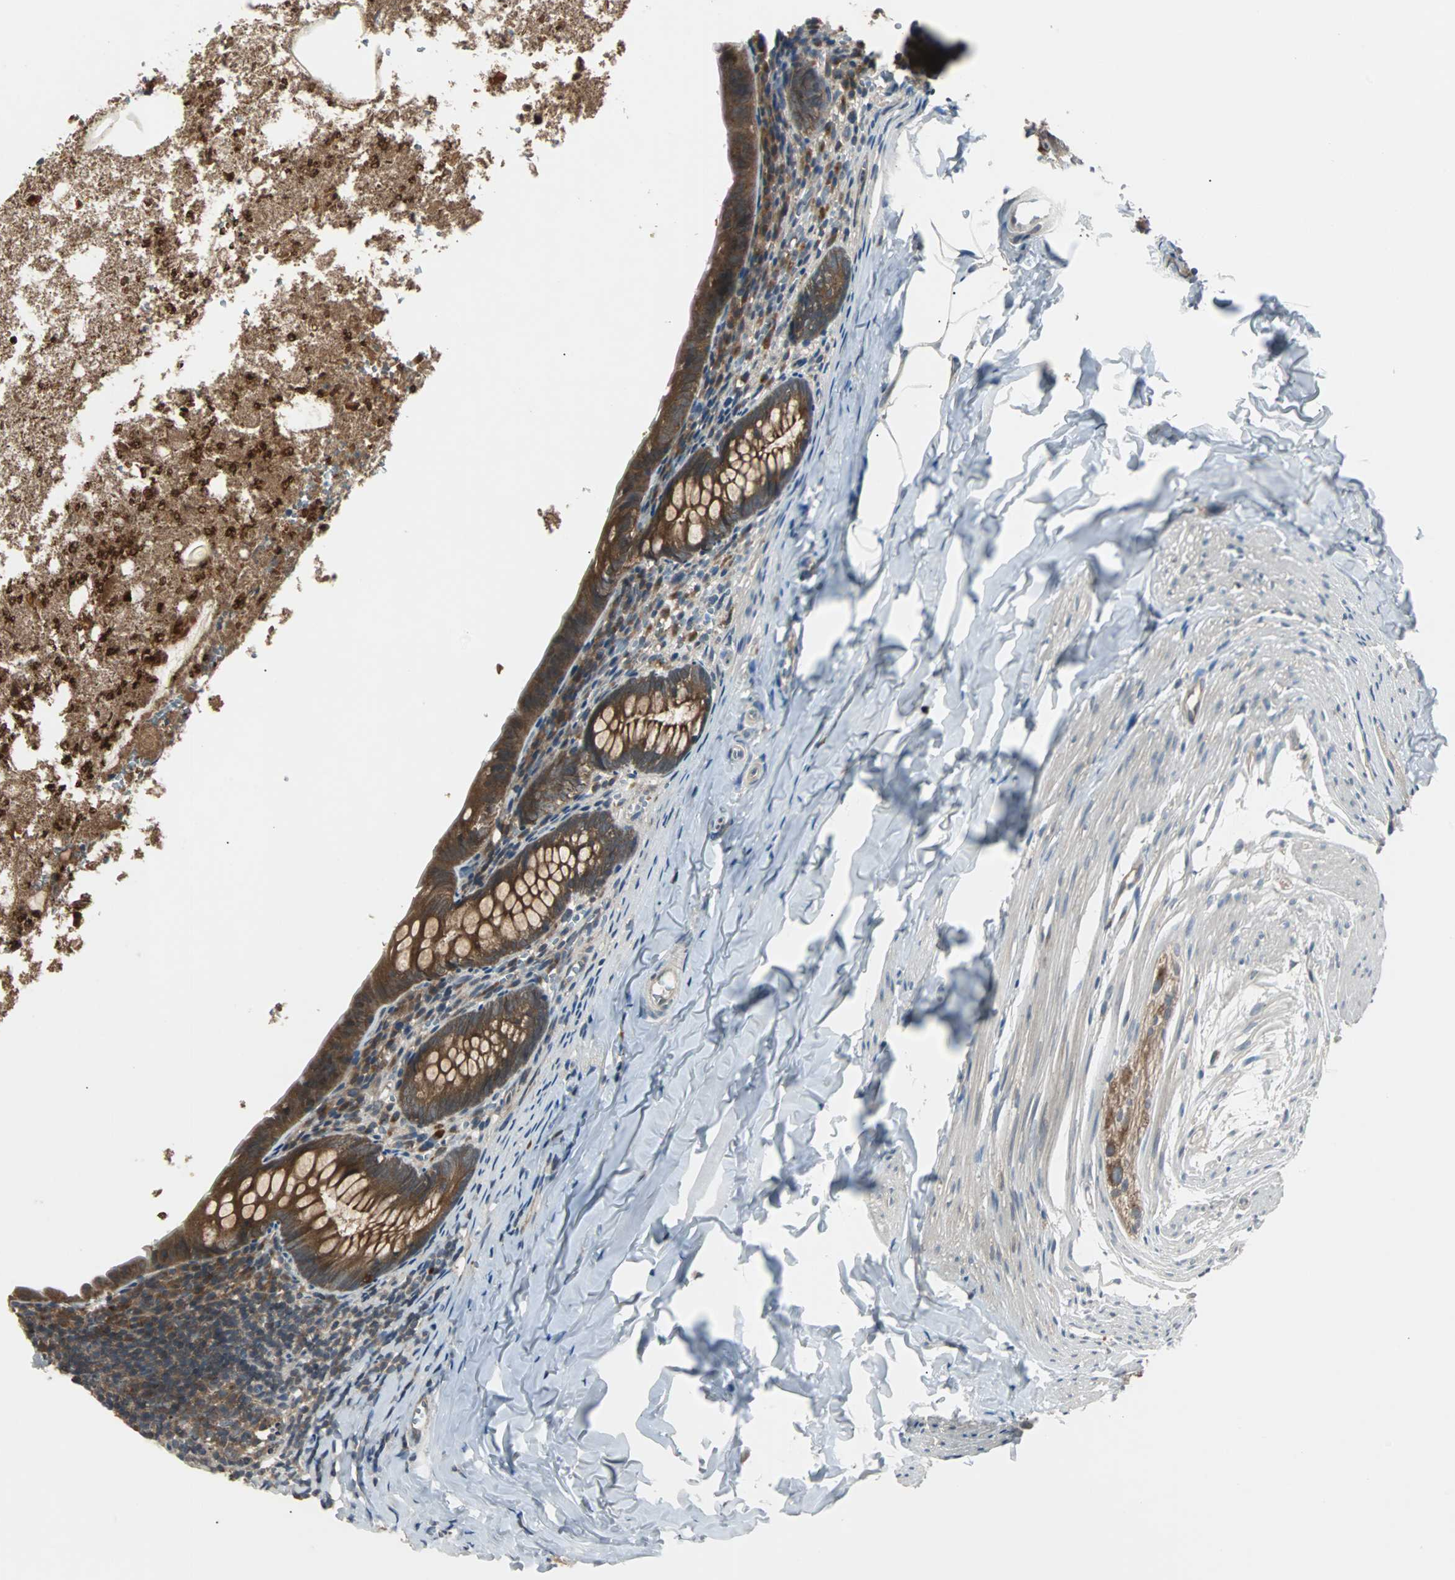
{"staining": {"intensity": "moderate", "quantity": ">75%", "location": "cytoplasmic/membranous"}, "tissue": "appendix", "cell_type": "Glandular cells", "image_type": "normal", "snomed": [{"axis": "morphology", "description": "Normal tissue, NOS"}, {"axis": "topography", "description": "Appendix"}], "caption": "Brown immunohistochemical staining in normal human appendix exhibits moderate cytoplasmic/membranous staining in about >75% of glandular cells. The staining was performed using DAB (3,3'-diaminobenzidine) to visualize the protein expression in brown, while the nuclei were stained in blue with hematoxylin (Magnification: 20x).", "gene": "ARF1", "patient": {"sex": "female", "age": 10}}